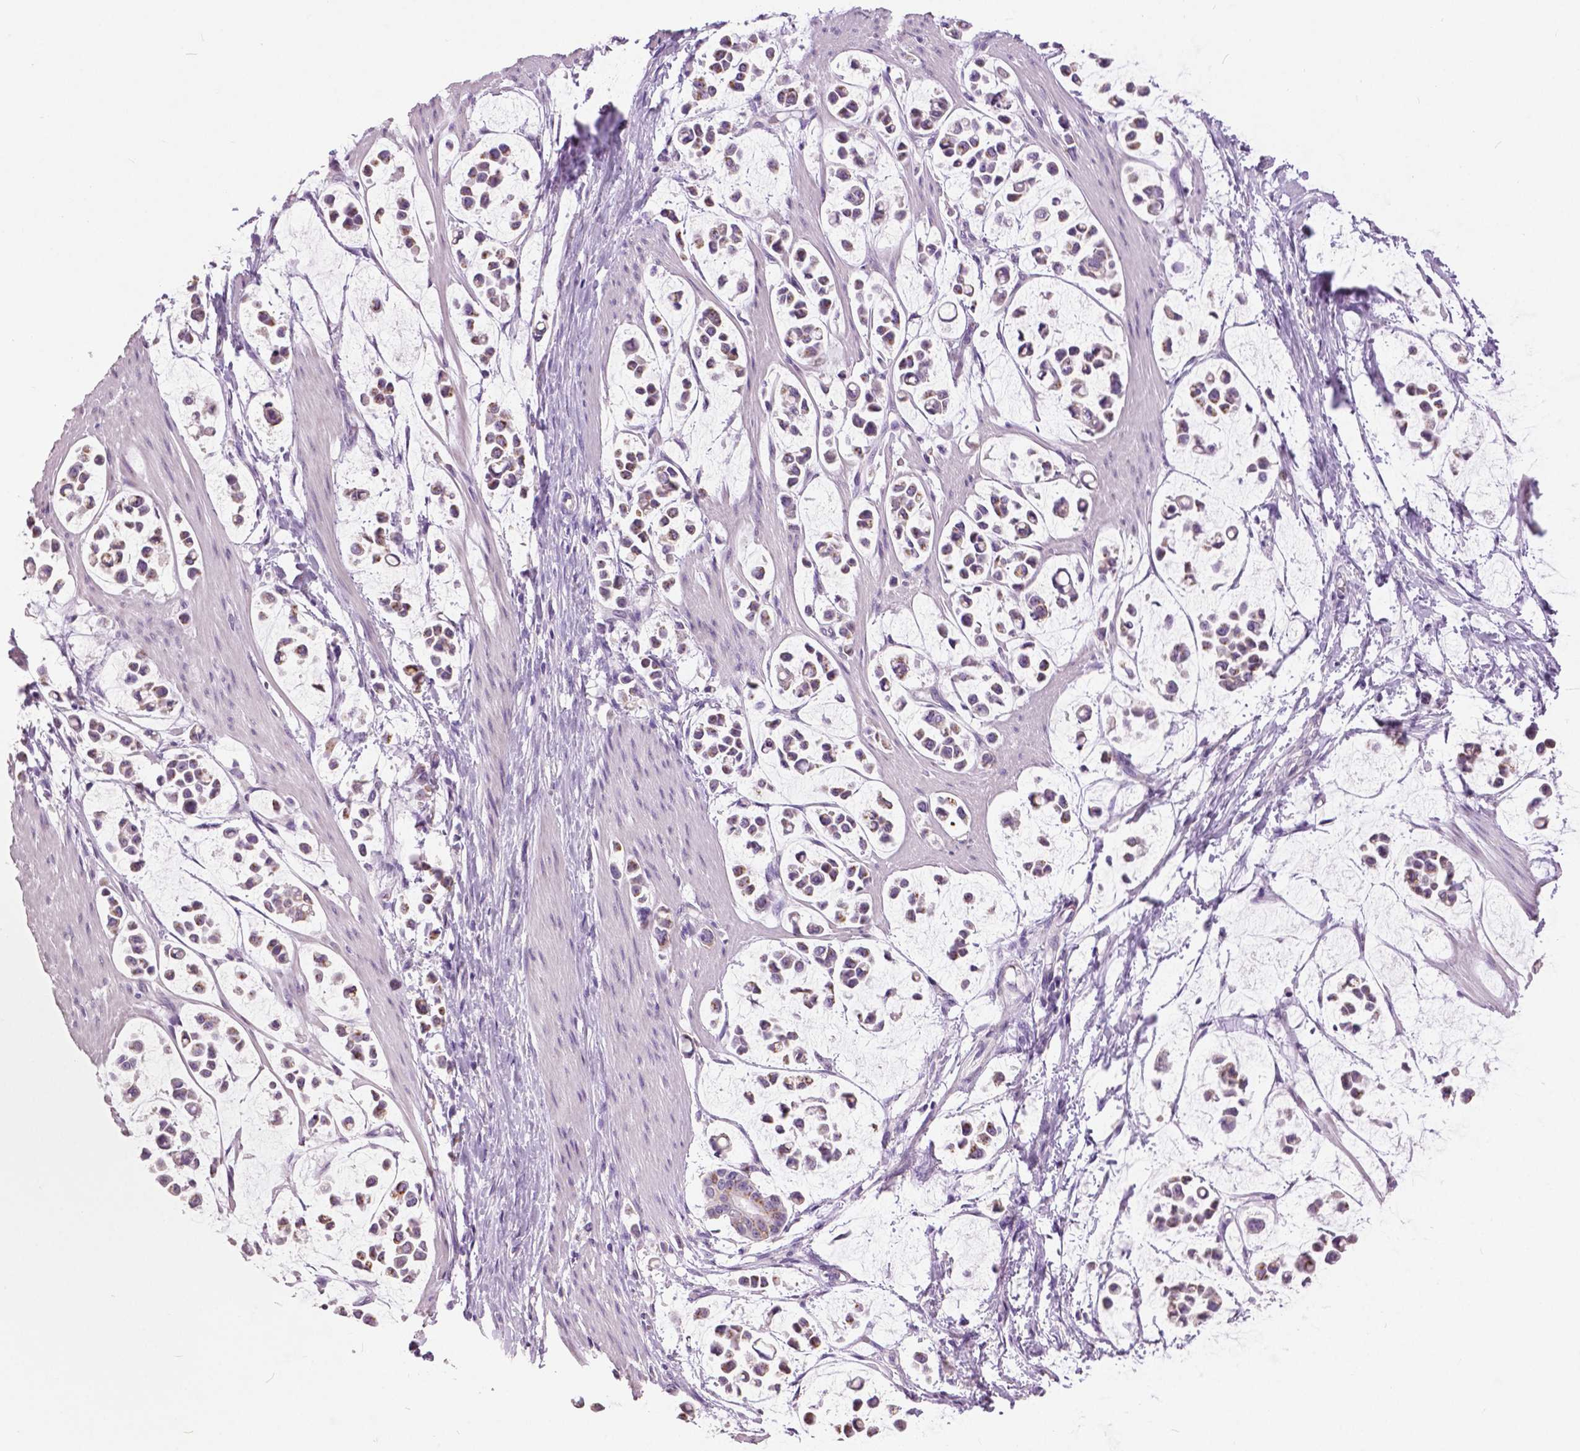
{"staining": {"intensity": "weak", "quantity": "25%-75%", "location": "cytoplasmic/membranous"}, "tissue": "stomach cancer", "cell_type": "Tumor cells", "image_type": "cancer", "snomed": [{"axis": "morphology", "description": "Adenocarcinoma, NOS"}, {"axis": "topography", "description": "Stomach"}], "caption": "Stomach adenocarcinoma stained with a brown dye displays weak cytoplasmic/membranous positive positivity in about 25%-75% of tumor cells.", "gene": "GRIN2A", "patient": {"sex": "male", "age": 82}}